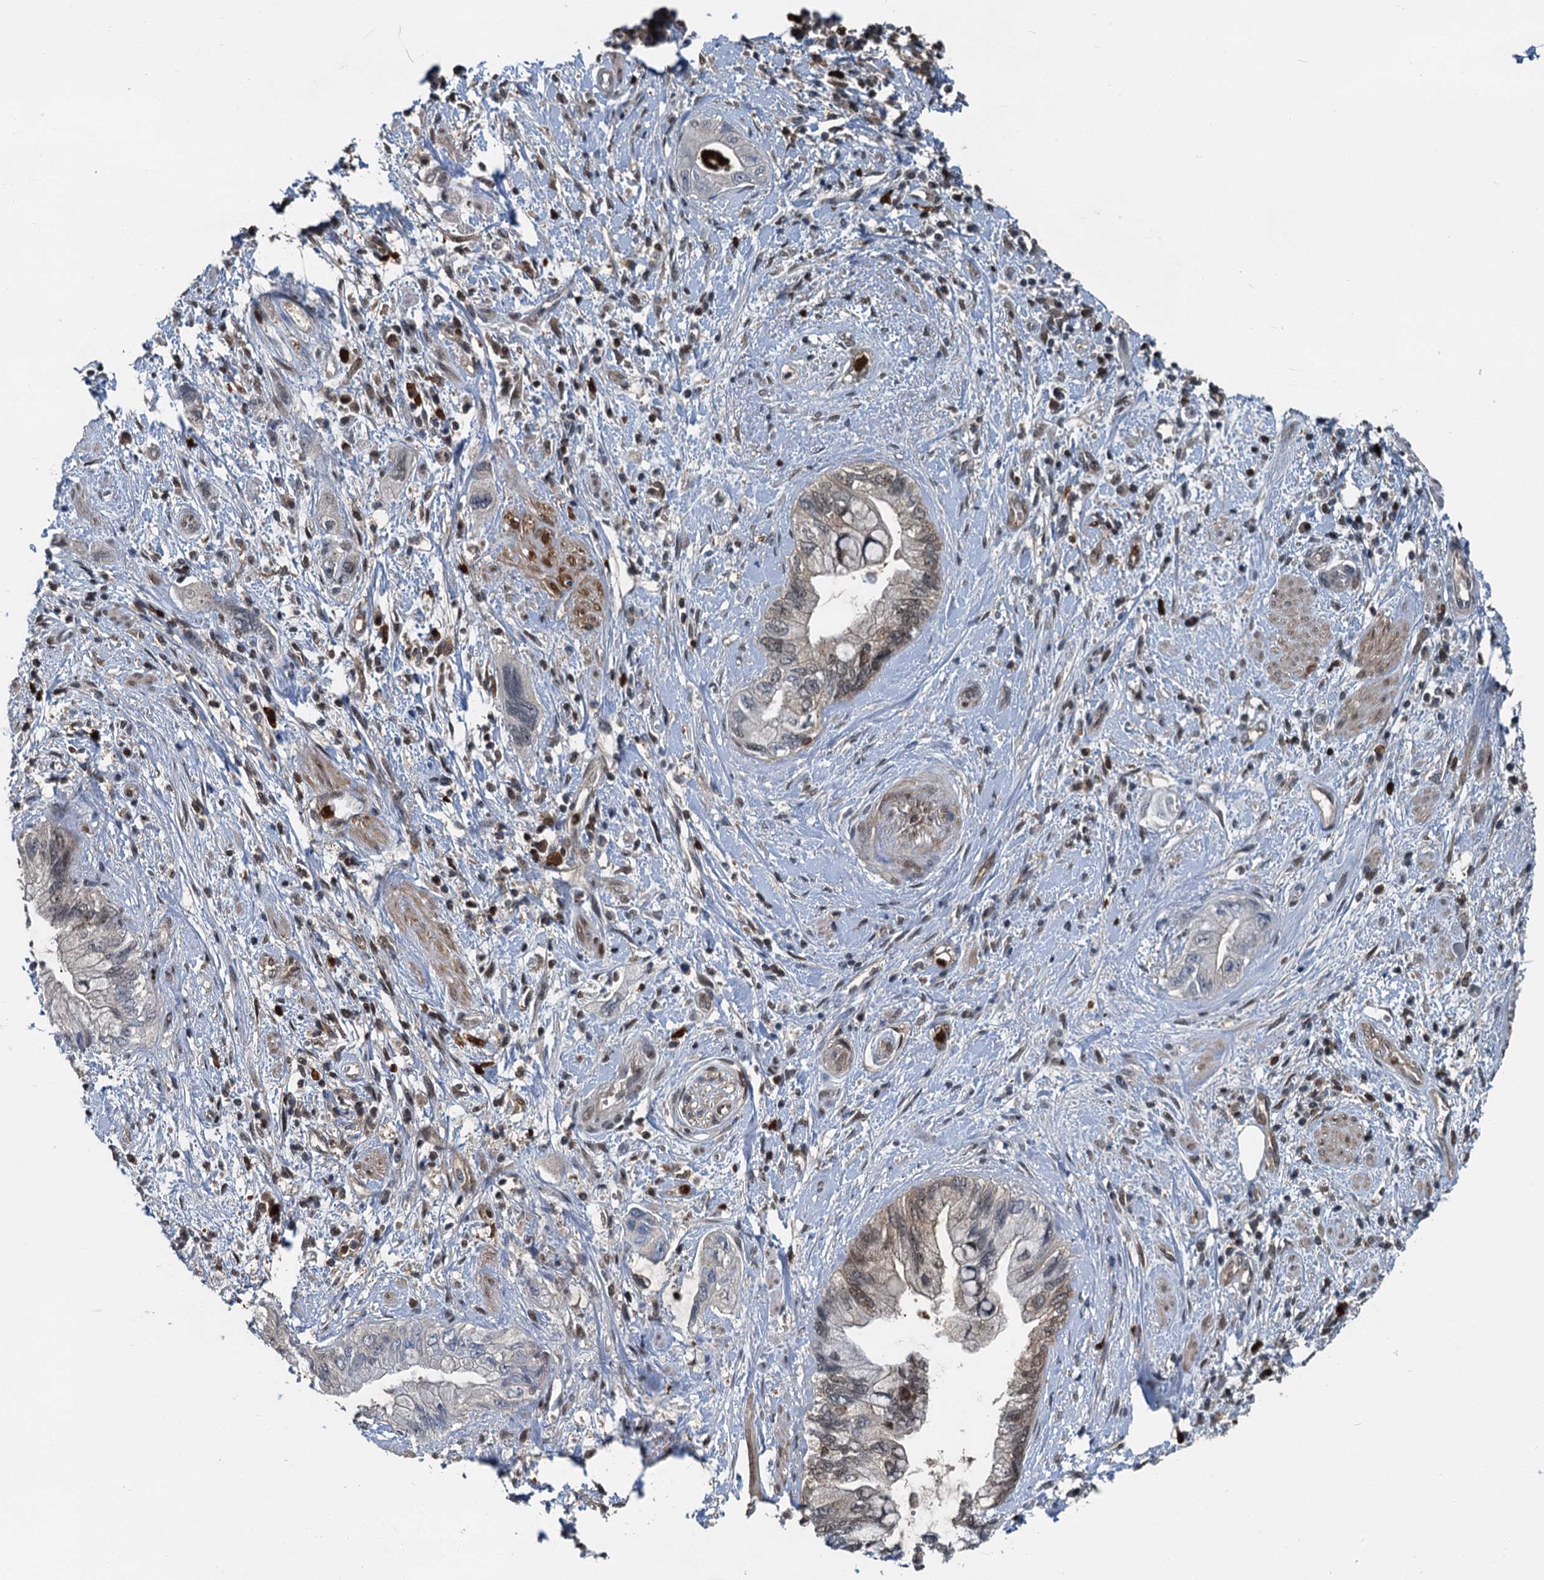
{"staining": {"intensity": "weak", "quantity": "25%-75%", "location": "nuclear"}, "tissue": "pancreatic cancer", "cell_type": "Tumor cells", "image_type": "cancer", "snomed": [{"axis": "morphology", "description": "Adenocarcinoma, NOS"}, {"axis": "topography", "description": "Pancreas"}], "caption": "Immunohistochemistry micrograph of neoplastic tissue: human pancreatic adenocarcinoma stained using immunohistochemistry exhibits low levels of weak protein expression localized specifically in the nuclear of tumor cells, appearing as a nuclear brown color.", "gene": "GPI", "patient": {"sex": "female", "age": 73}}